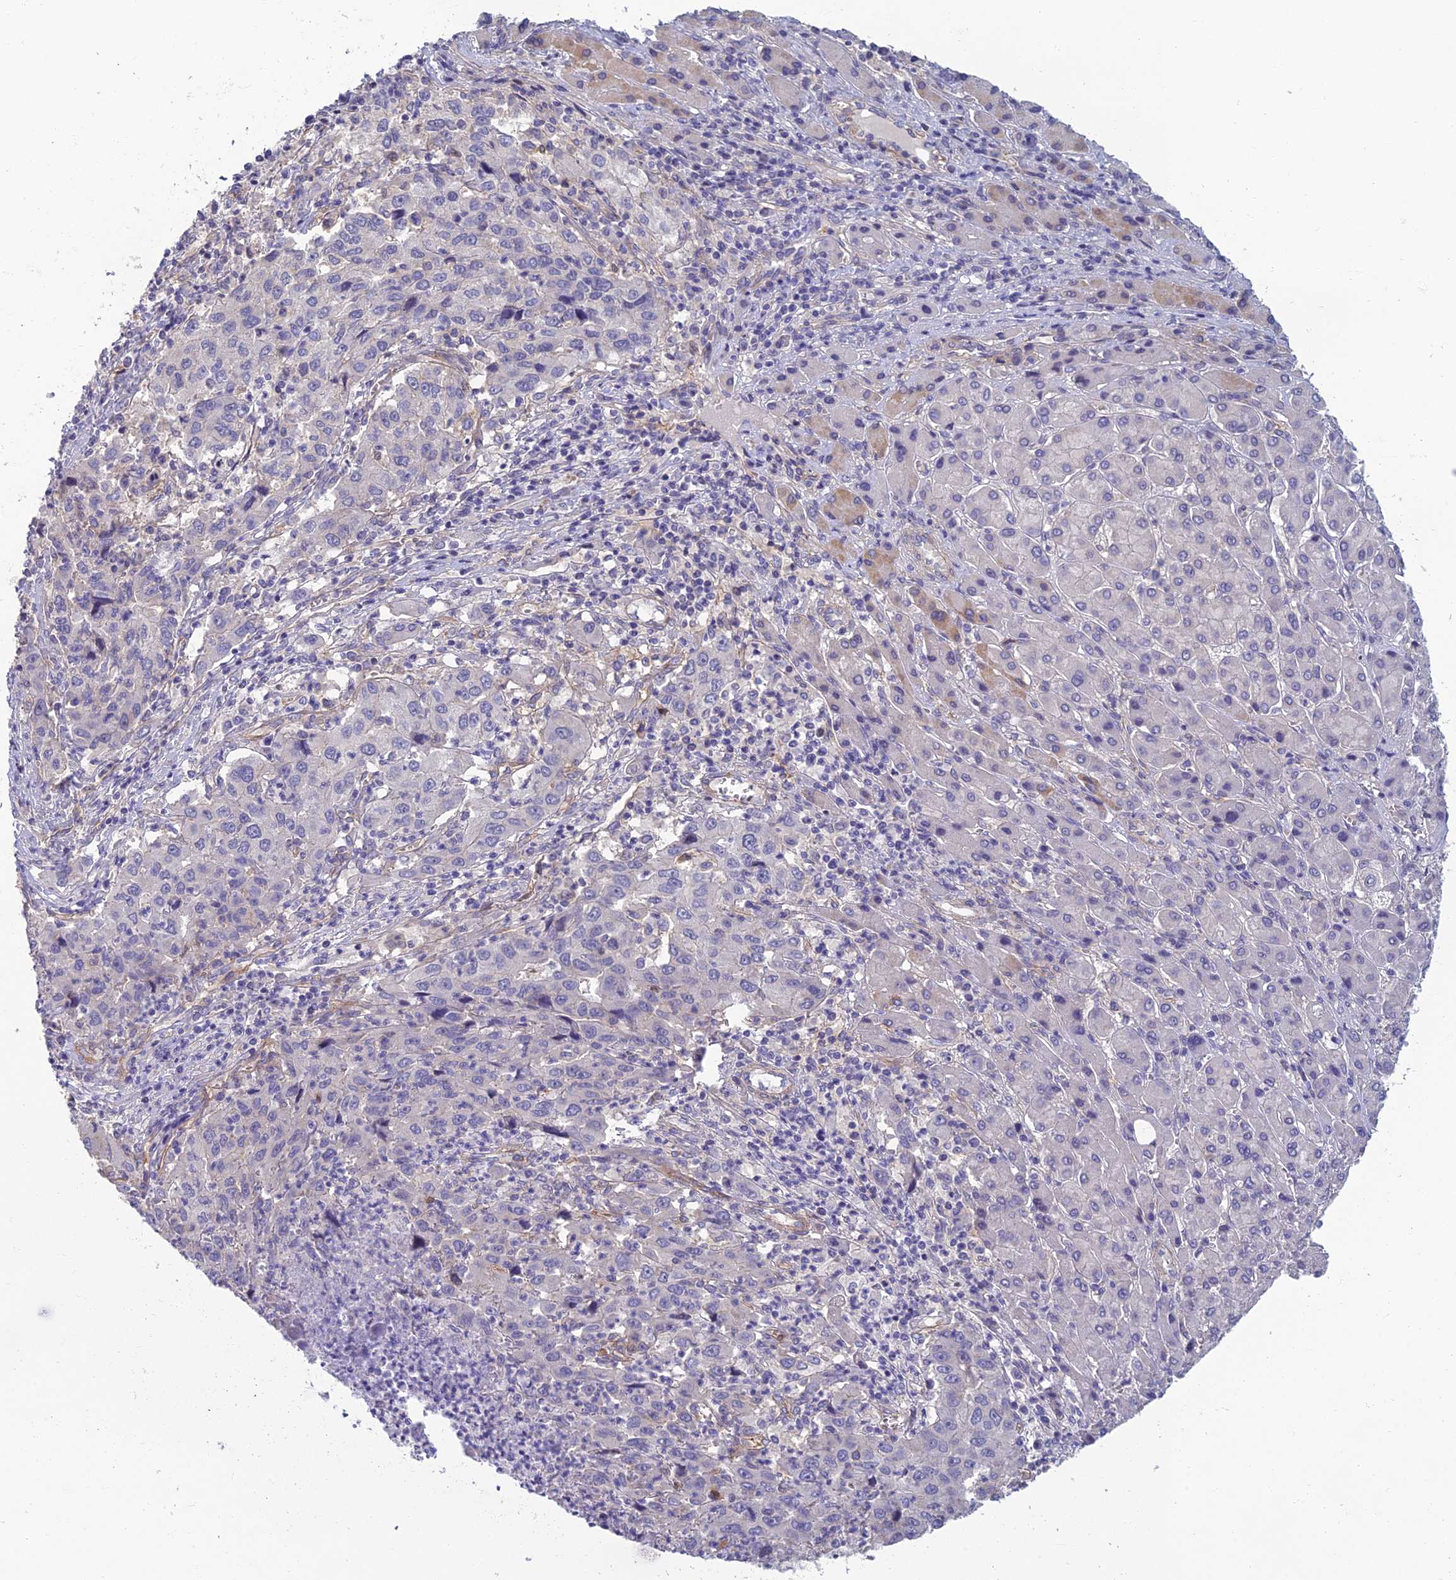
{"staining": {"intensity": "negative", "quantity": "none", "location": "none"}, "tissue": "liver cancer", "cell_type": "Tumor cells", "image_type": "cancer", "snomed": [{"axis": "morphology", "description": "Carcinoma, Hepatocellular, NOS"}, {"axis": "topography", "description": "Liver"}], "caption": "DAB immunohistochemical staining of human liver hepatocellular carcinoma displays no significant positivity in tumor cells.", "gene": "NEURL1", "patient": {"sex": "male", "age": 63}}